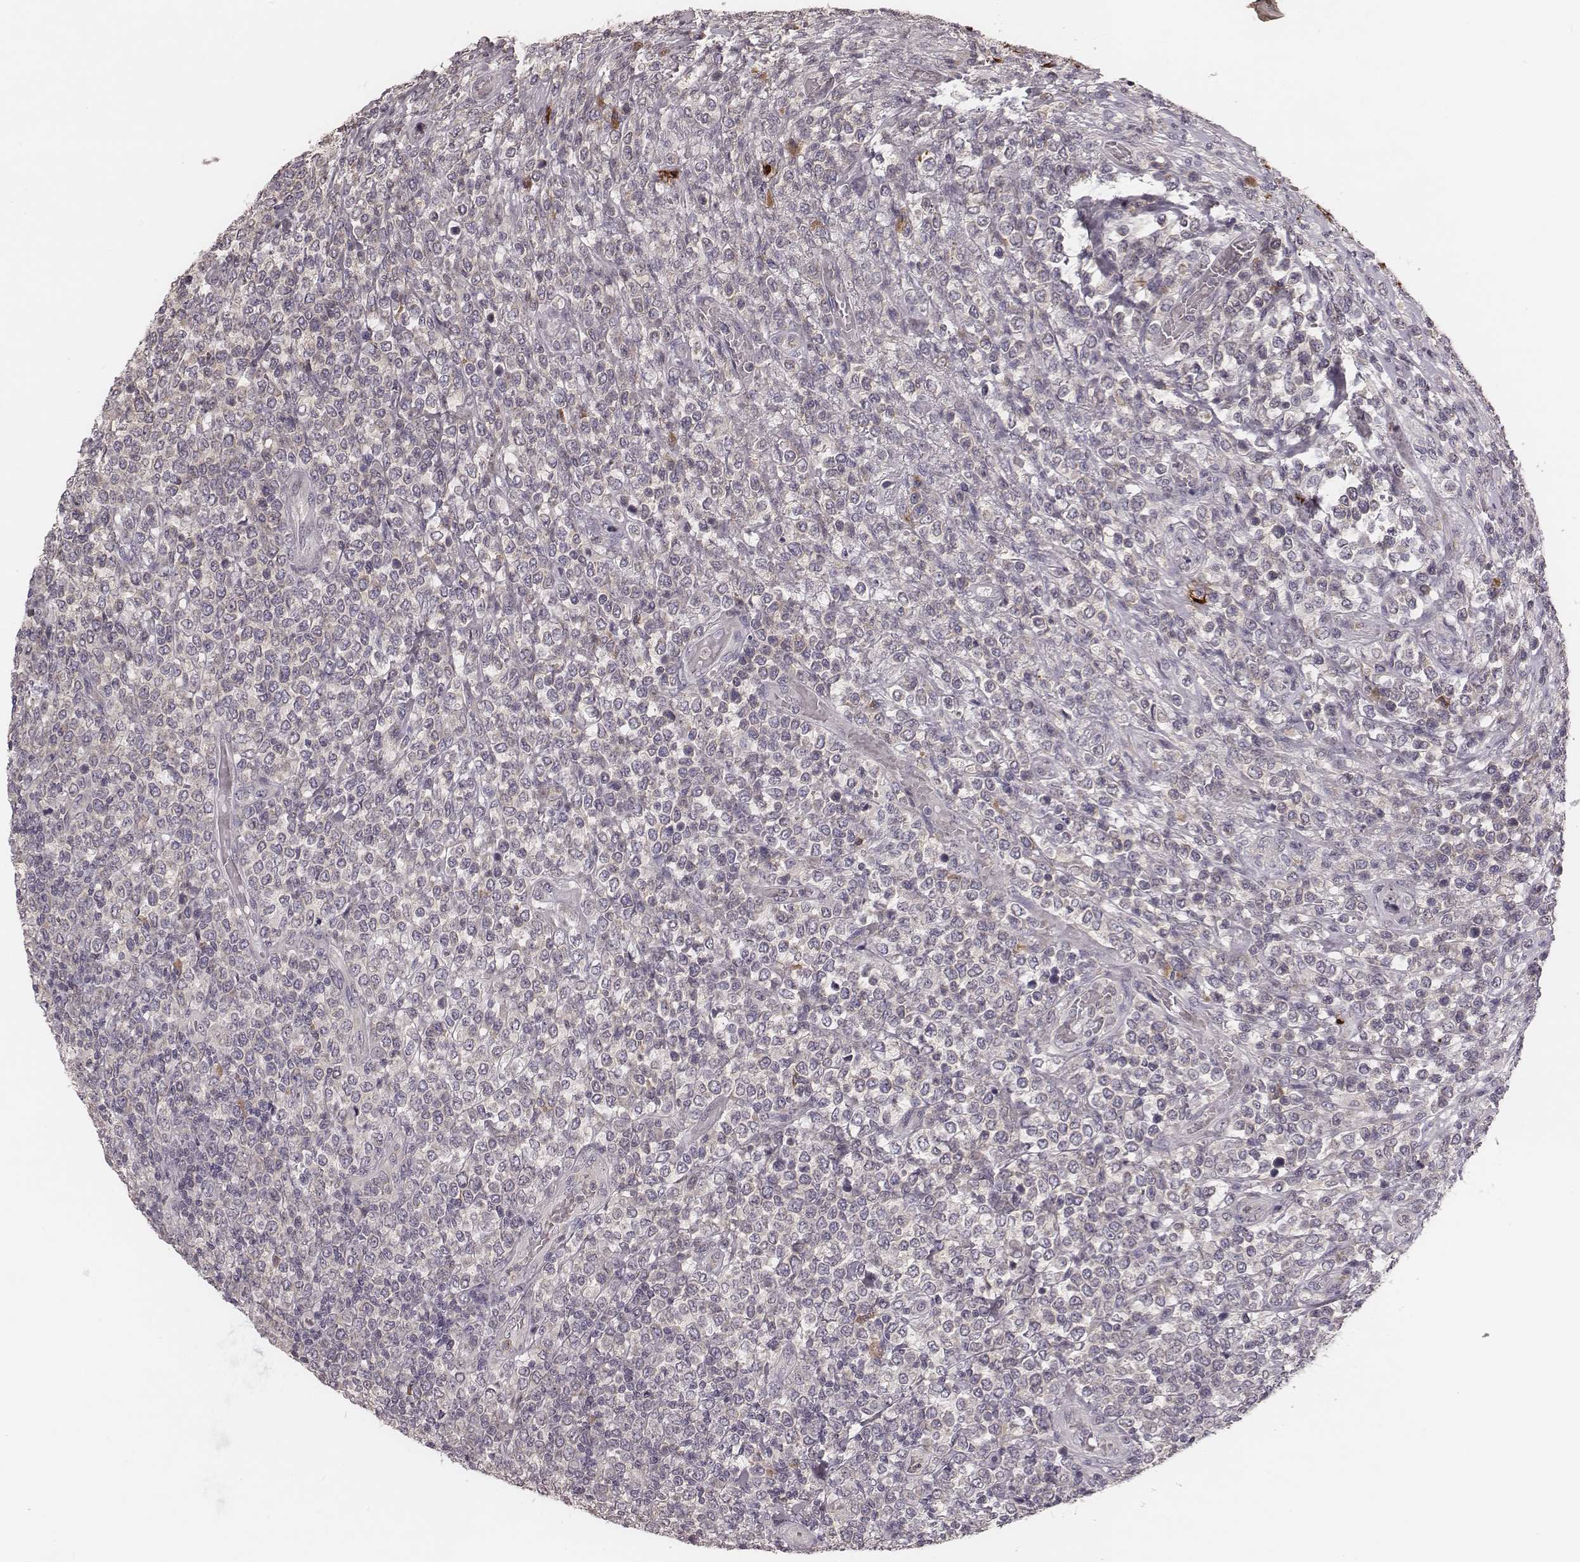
{"staining": {"intensity": "negative", "quantity": "none", "location": "none"}, "tissue": "lymphoma", "cell_type": "Tumor cells", "image_type": "cancer", "snomed": [{"axis": "morphology", "description": "Malignant lymphoma, non-Hodgkin's type, High grade"}, {"axis": "topography", "description": "Soft tissue"}], "caption": "High magnification brightfield microscopy of high-grade malignant lymphoma, non-Hodgkin's type stained with DAB (3,3'-diaminobenzidine) (brown) and counterstained with hematoxylin (blue): tumor cells show no significant expression.", "gene": "P2RX5", "patient": {"sex": "female", "age": 56}}